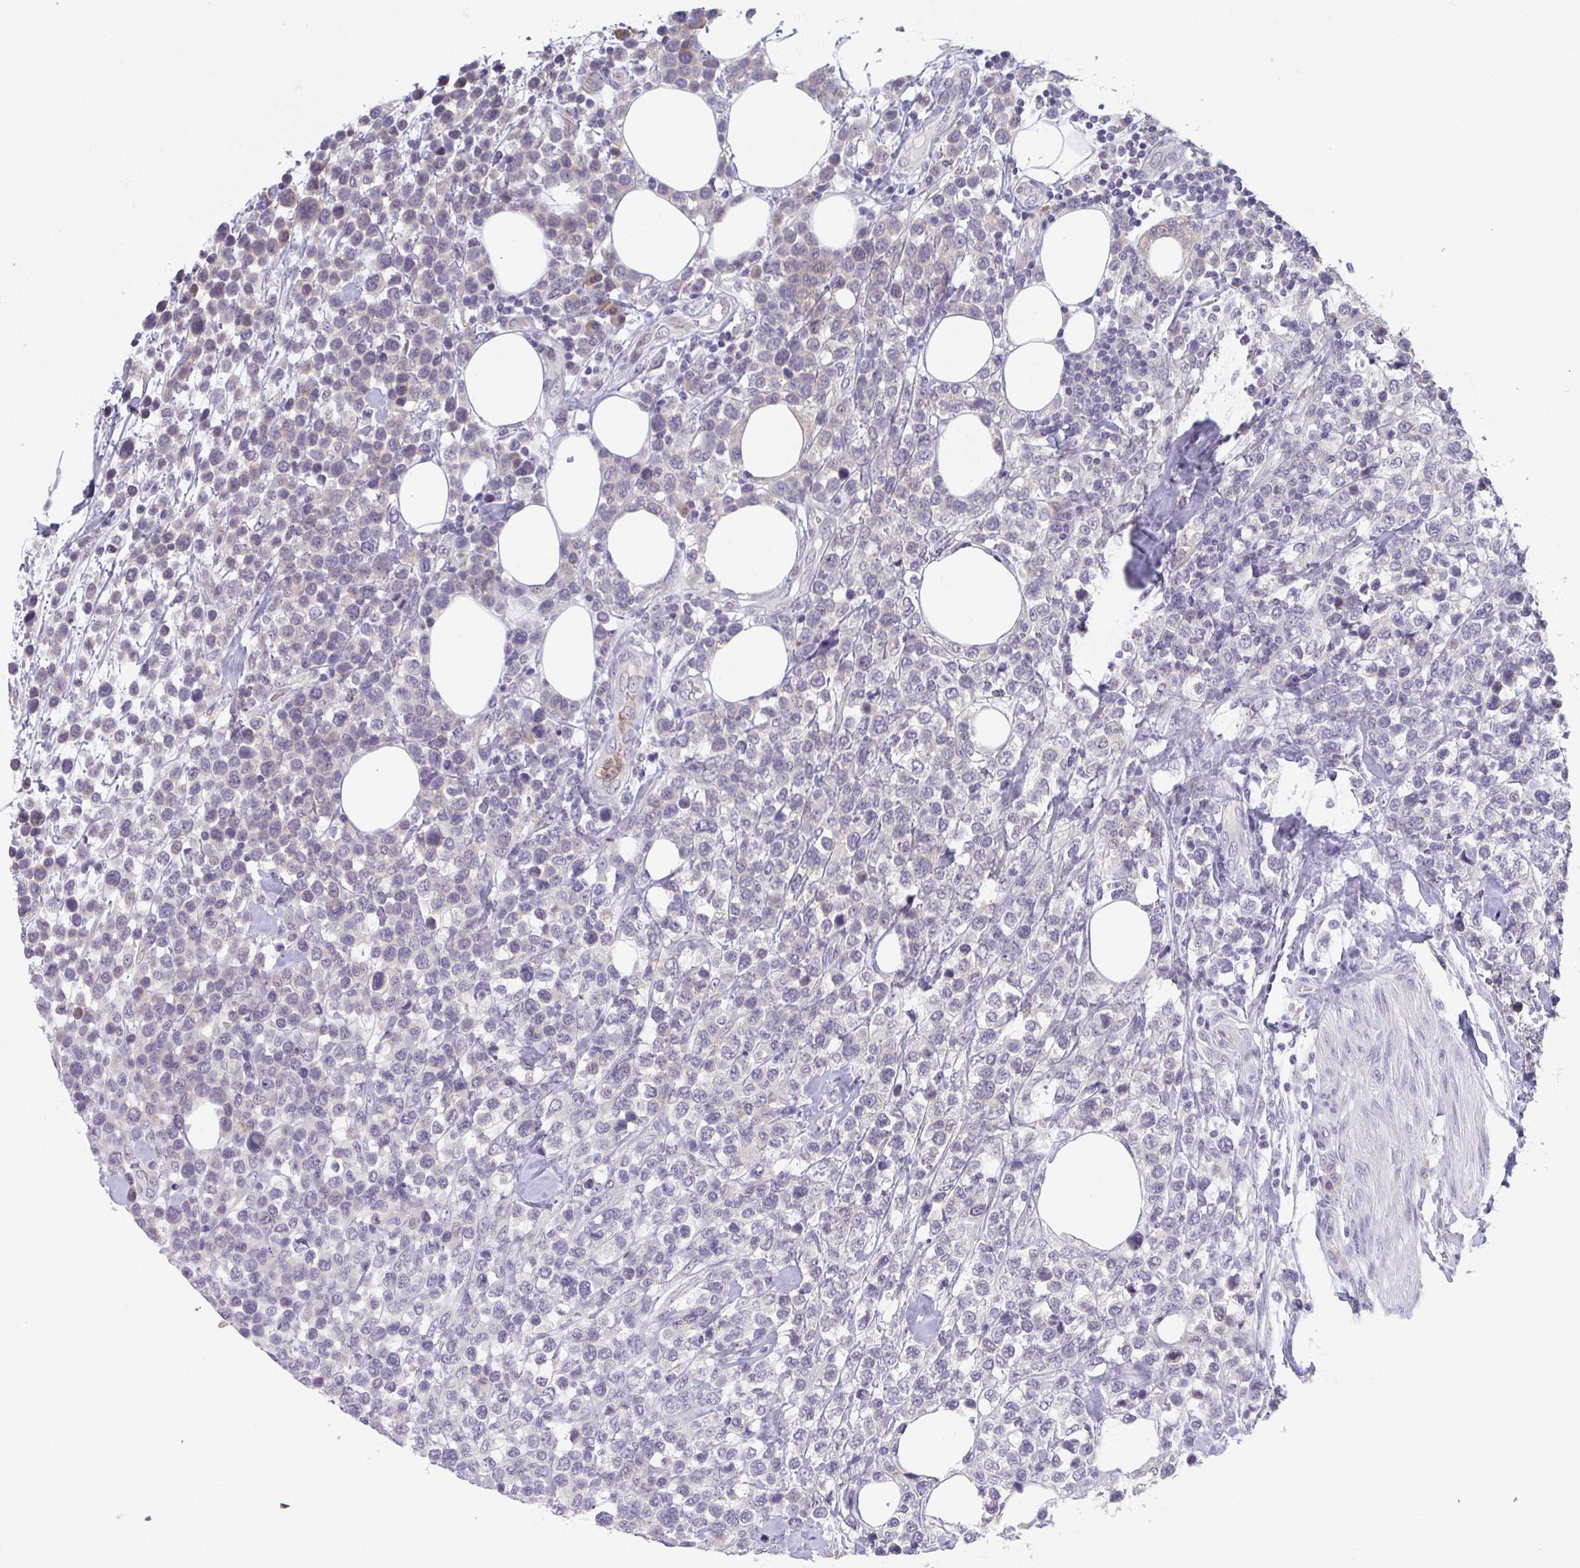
{"staining": {"intensity": "negative", "quantity": "none", "location": "none"}, "tissue": "lymphoma", "cell_type": "Tumor cells", "image_type": "cancer", "snomed": [{"axis": "morphology", "description": "Malignant lymphoma, non-Hodgkin's type, High grade"}, {"axis": "topography", "description": "Soft tissue"}], "caption": "Immunohistochemistry (IHC) of lymphoma exhibits no staining in tumor cells. (DAB (3,3'-diaminobenzidine) immunohistochemistry (IHC), high magnification).", "gene": "RIOK1", "patient": {"sex": "female", "age": 56}}